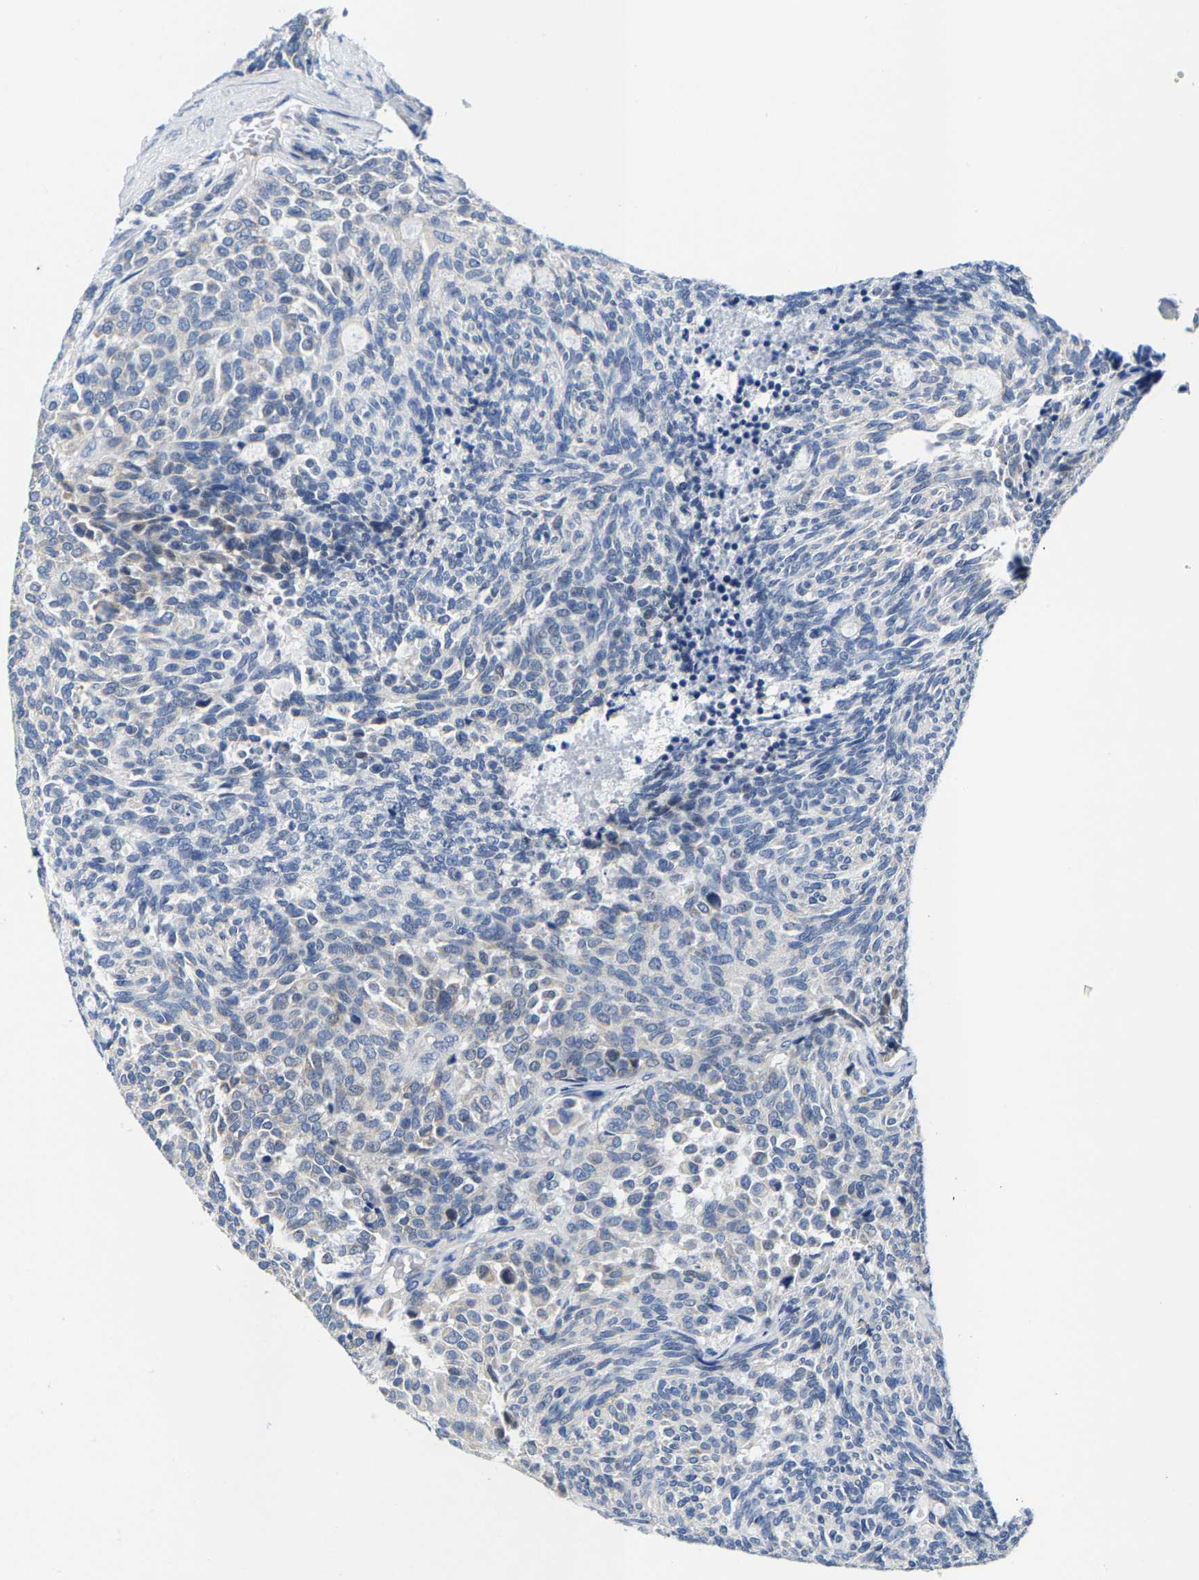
{"staining": {"intensity": "negative", "quantity": "none", "location": "none"}, "tissue": "carcinoid", "cell_type": "Tumor cells", "image_type": "cancer", "snomed": [{"axis": "morphology", "description": "Carcinoid, malignant, NOS"}, {"axis": "topography", "description": "Pancreas"}], "caption": "IHC micrograph of human carcinoid (malignant) stained for a protein (brown), which reveals no expression in tumor cells.", "gene": "KLHL1", "patient": {"sex": "female", "age": 54}}